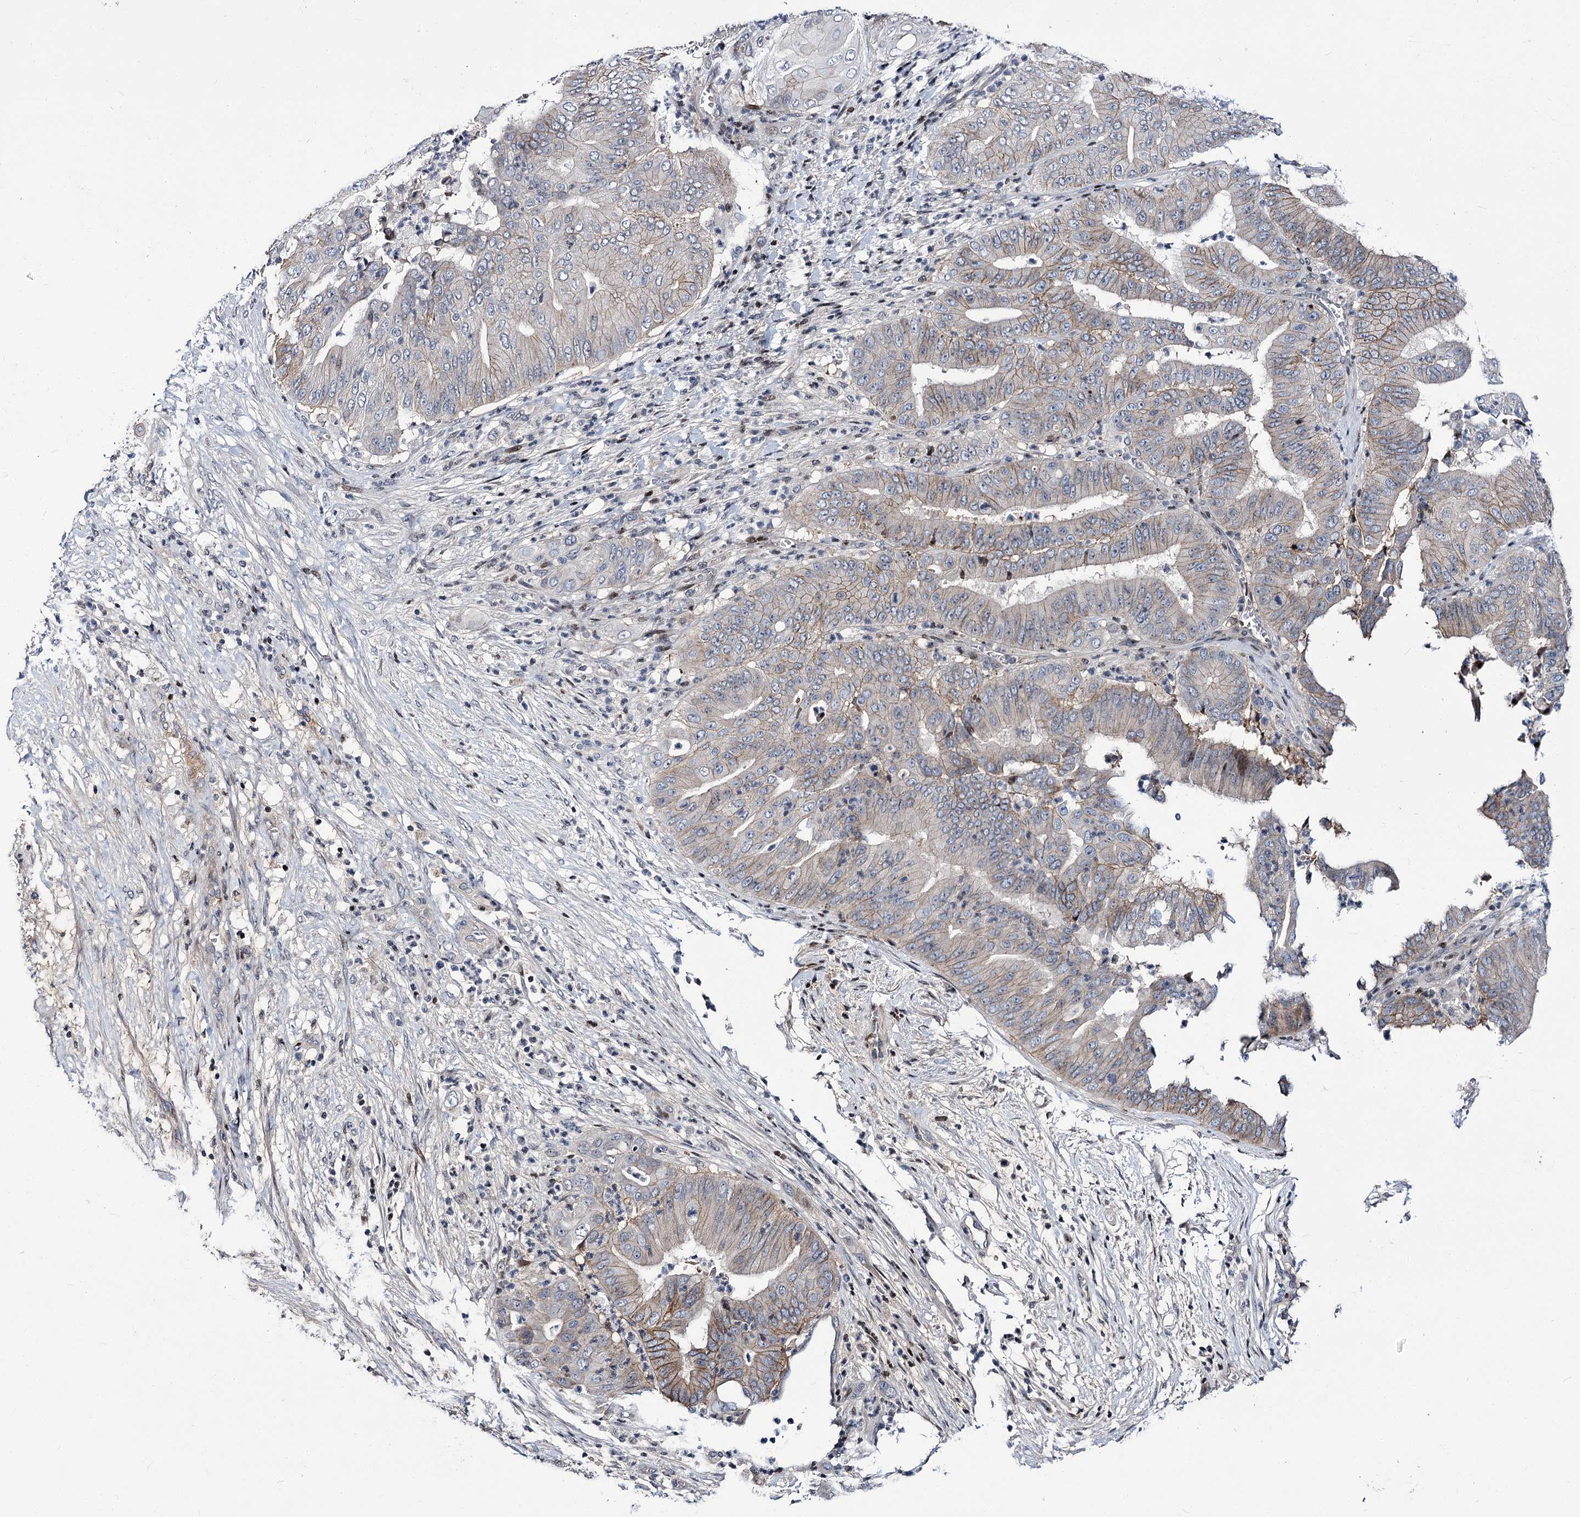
{"staining": {"intensity": "moderate", "quantity": "<25%", "location": "cytoplasmic/membranous"}, "tissue": "pancreatic cancer", "cell_type": "Tumor cells", "image_type": "cancer", "snomed": [{"axis": "morphology", "description": "Adenocarcinoma, NOS"}, {"axis": "topography", "description": "Pancreas"}], "caption": "Pancreatic cancer (adenocarcinoma) tissue demonstrates moderate cytoplasmic/membranous staining in approximately <25% of tumor cells, visualized by immunohistochemistry.", "gene": "ITFG2", "patient": {"sex": "female", "age": 77}}